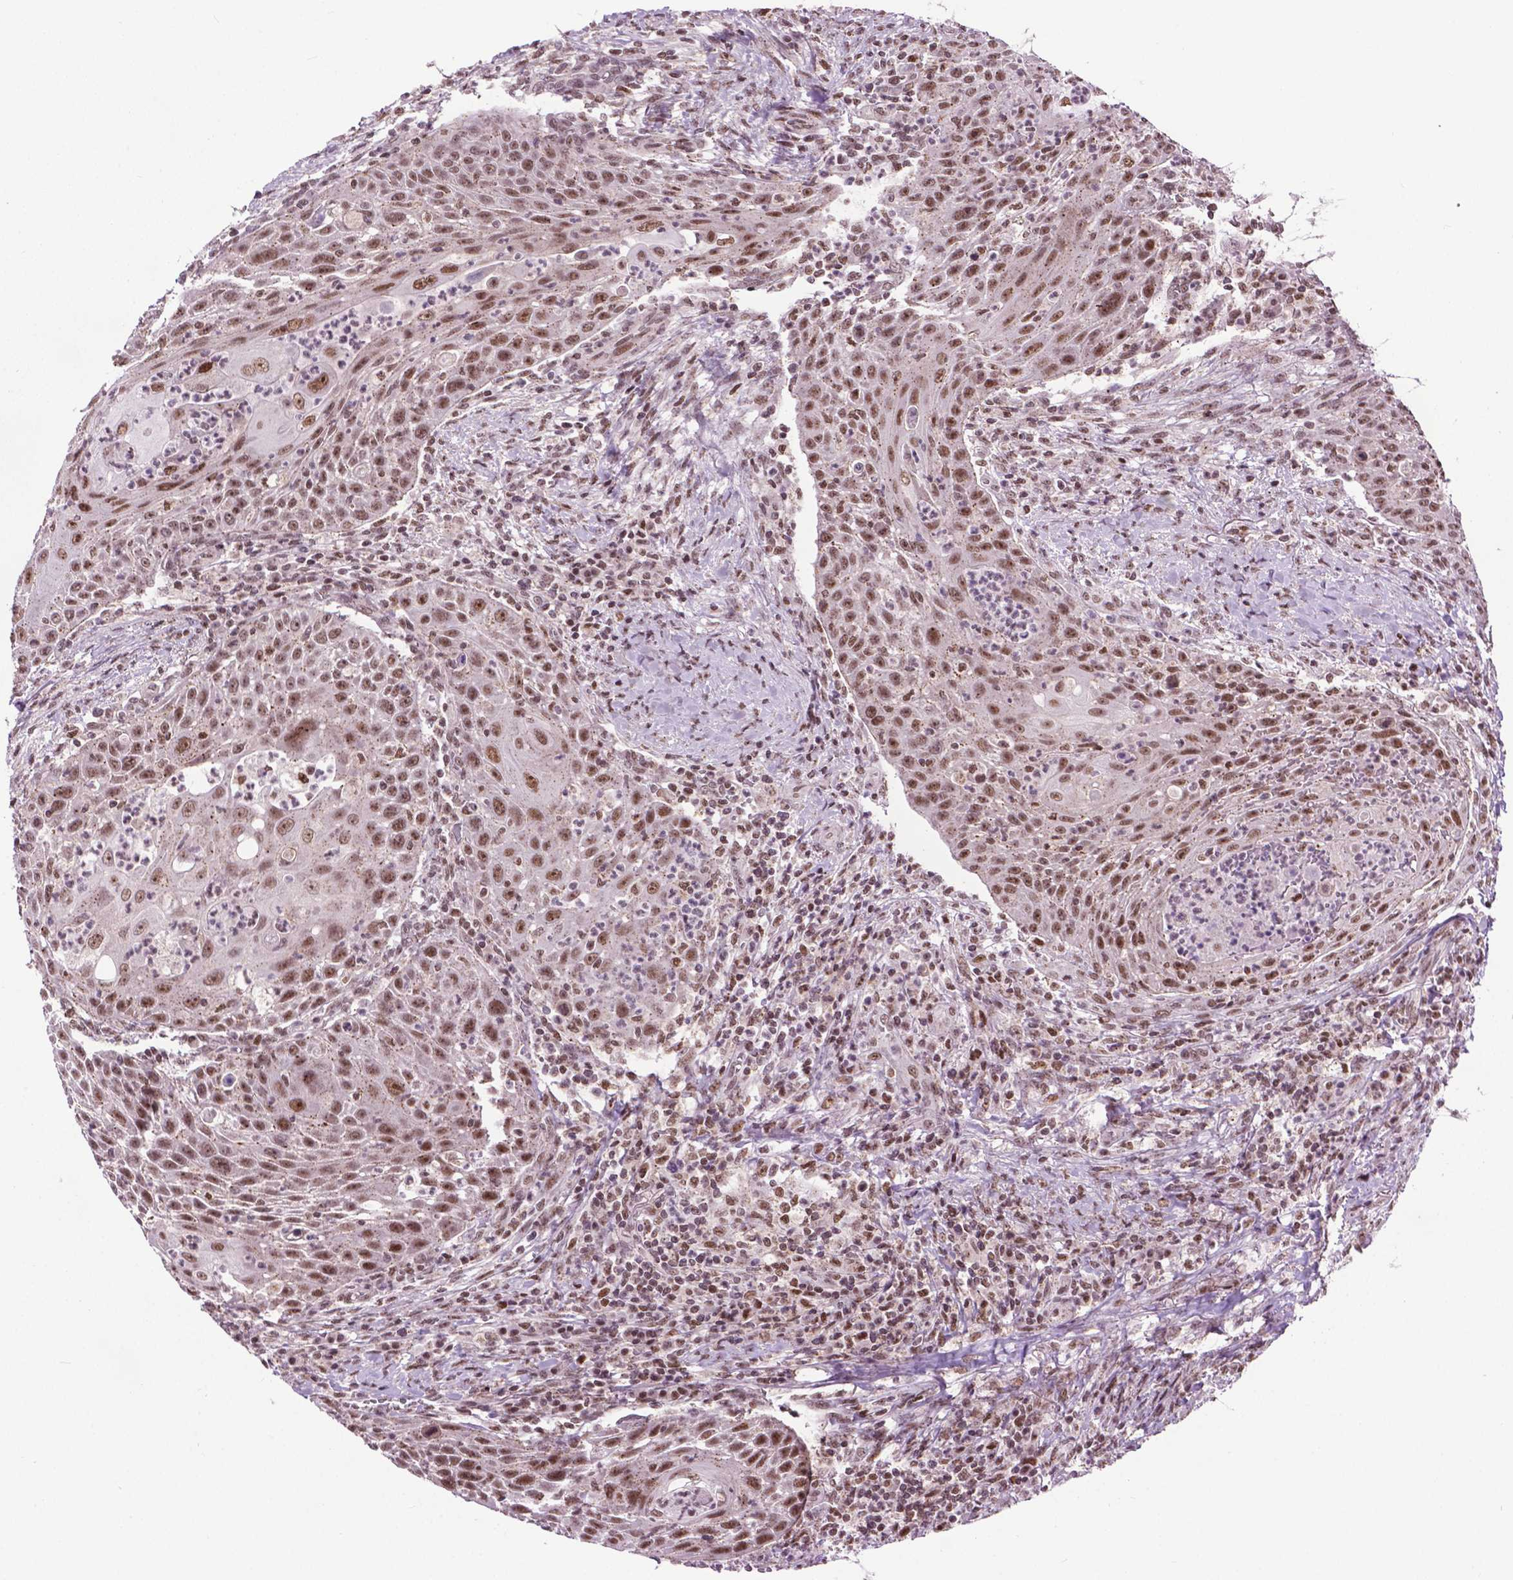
{"staining": {"intensity": "strong", "quantity": ">75%", "location": "nuclear"}, "tissue": "head and neck cancer", "cell_type": "Tumor cells", "image_type": "cancer", "snomed": [{"axis": "morphology", "description": "Squamous cell carcinoma, NOS"}, {"axis": "topography", "description": "Head-Neck"}], "caption": "Human head and neck cancer (squamous cell carcinoma) stained with a brown dye shows strong nuclear positive expression in about >75% of tumor cells.", "gene": "EAF1", "patient": {"sex": "male", "age": 69}}